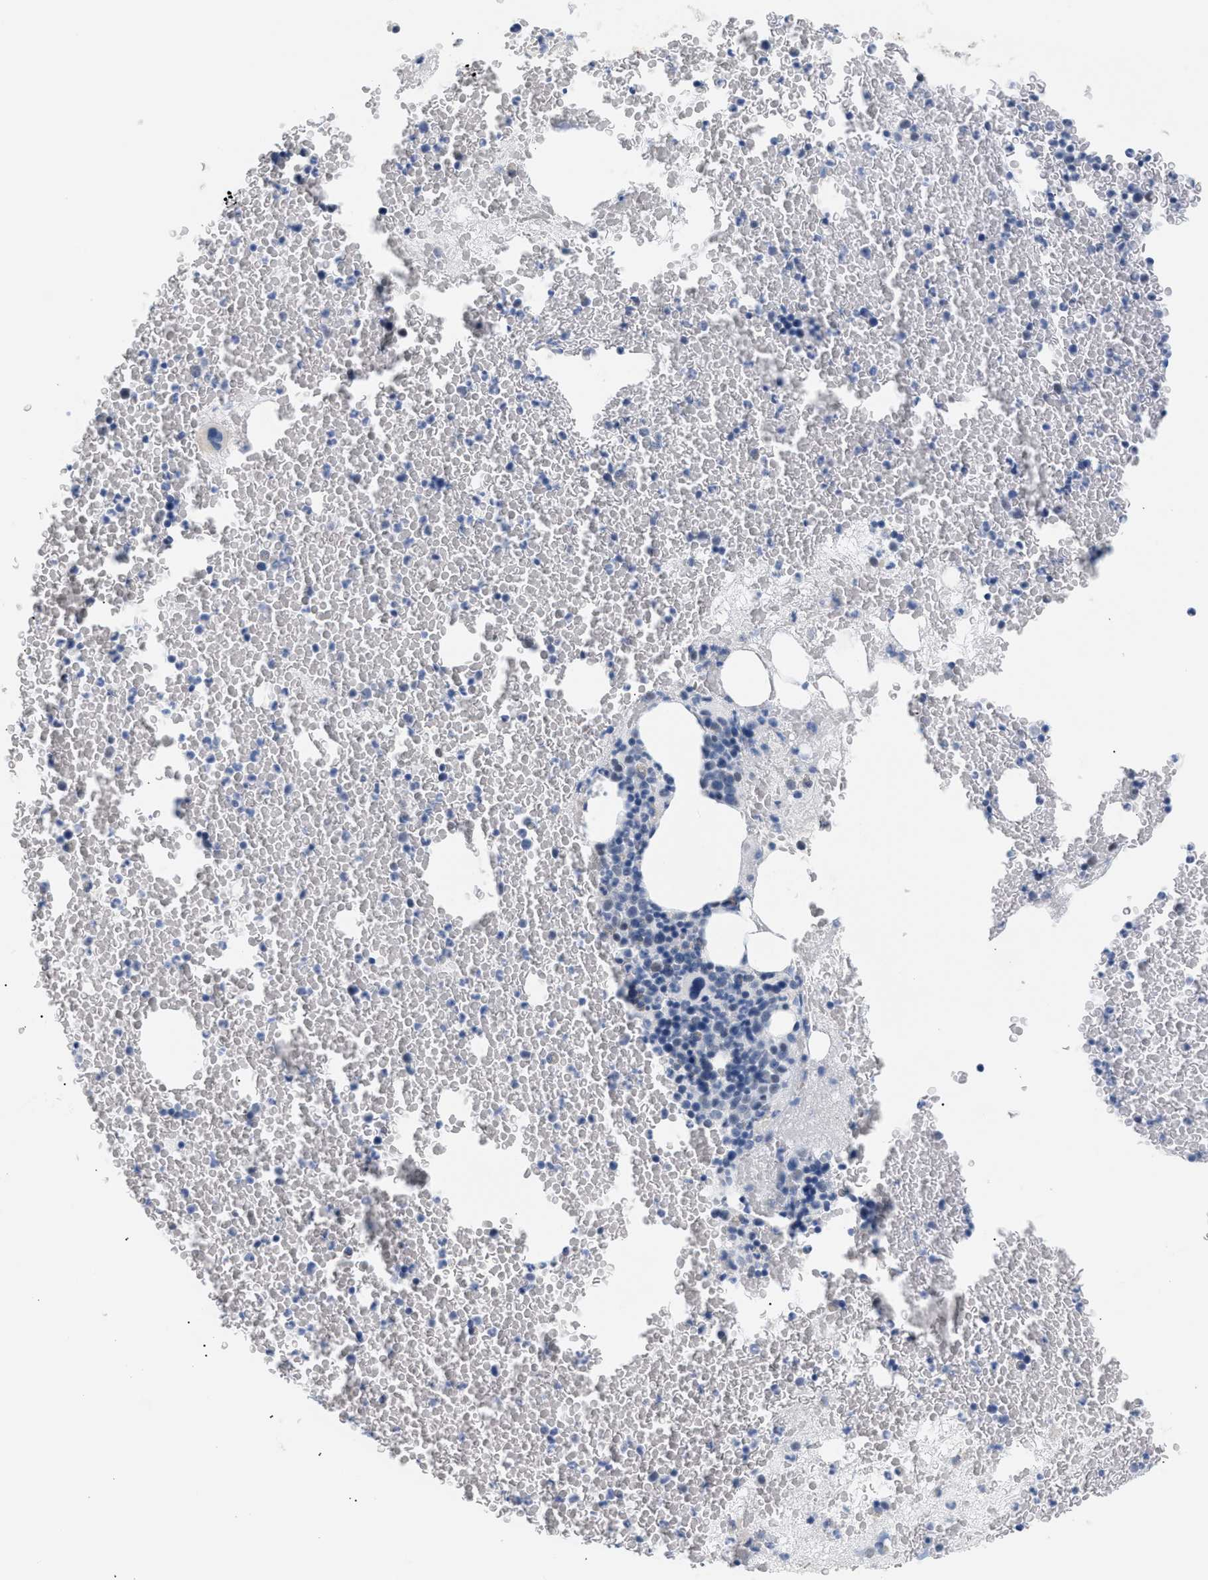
{"staining": {"intensity": "negative", "quantity": "none", "location": "none"}, "tissue": "bone marrow", "cell_type": "Hematopoietic cells", "image_type": "normal", "snomed": [{"axis": "morphology", "description": "Normal tissue, NOS"}, {"axis": "morphology", "description": "Inflammation, NOS"}, {"axis": "topography", "description": "Bone marrow"}], "caption": "Micrograph shows no significant protein staining in hematopoietic cells of normal bone marrow.", "gene": "ELN", "patient": {"sex": "male", "age": 63}}